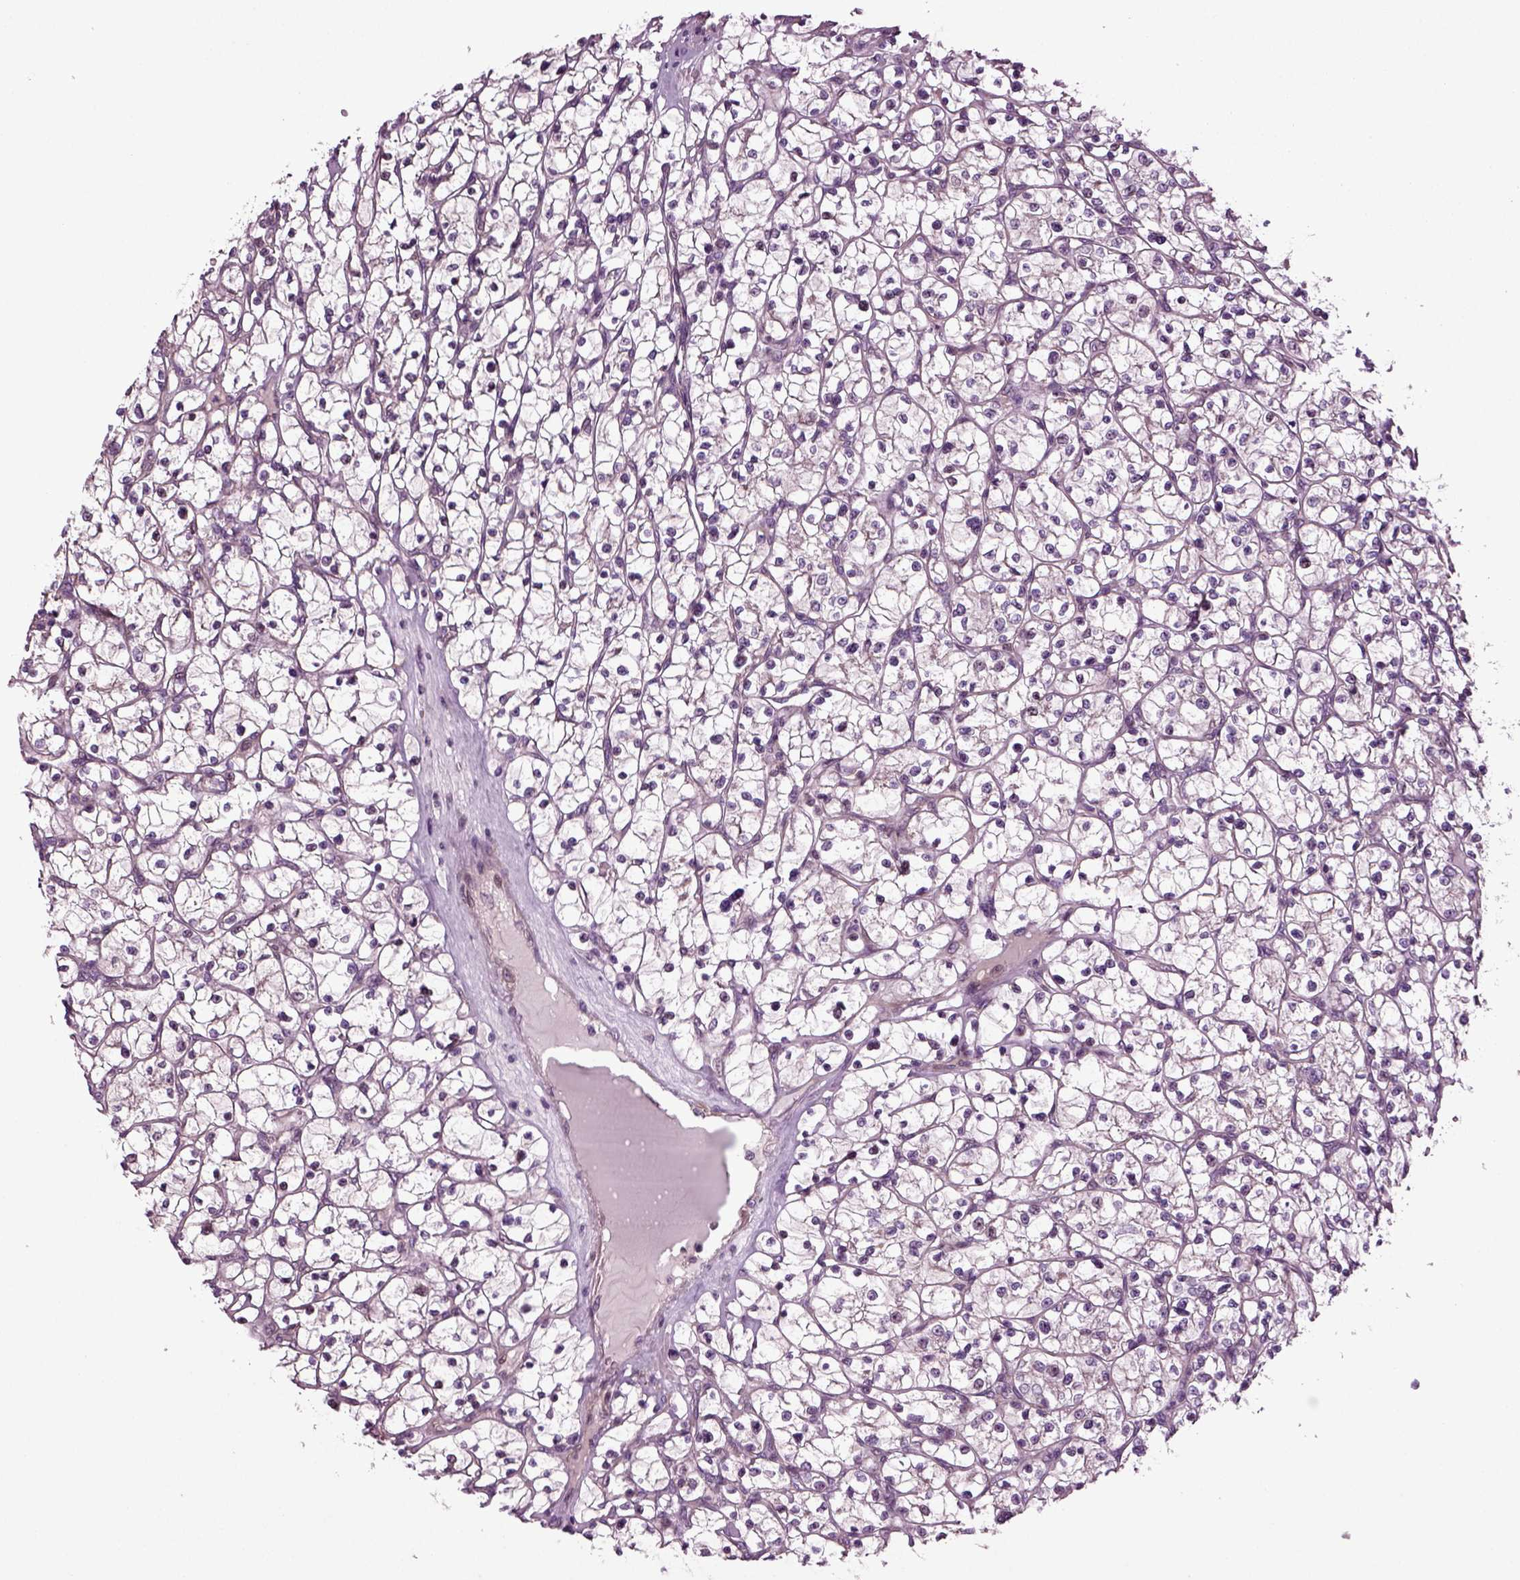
{"staining": {"intensity": "negative", "quantity": "none", "location": "none"}, "tissue": "renal cancer", "cell_type": "Tumor cells", "image_type": "cancer", "snomed": [{"axis": "morphology", "description": "Adenocarcinoma, NOS"}, {"axis": "topography", "description": "Kidney"}], "caption": "Image shows no significant protein expression in tumor cells of renal cancer (adenocarcinoma).", "gene": "HAGHL", "patient": {"sex": "female", "age": 64}}